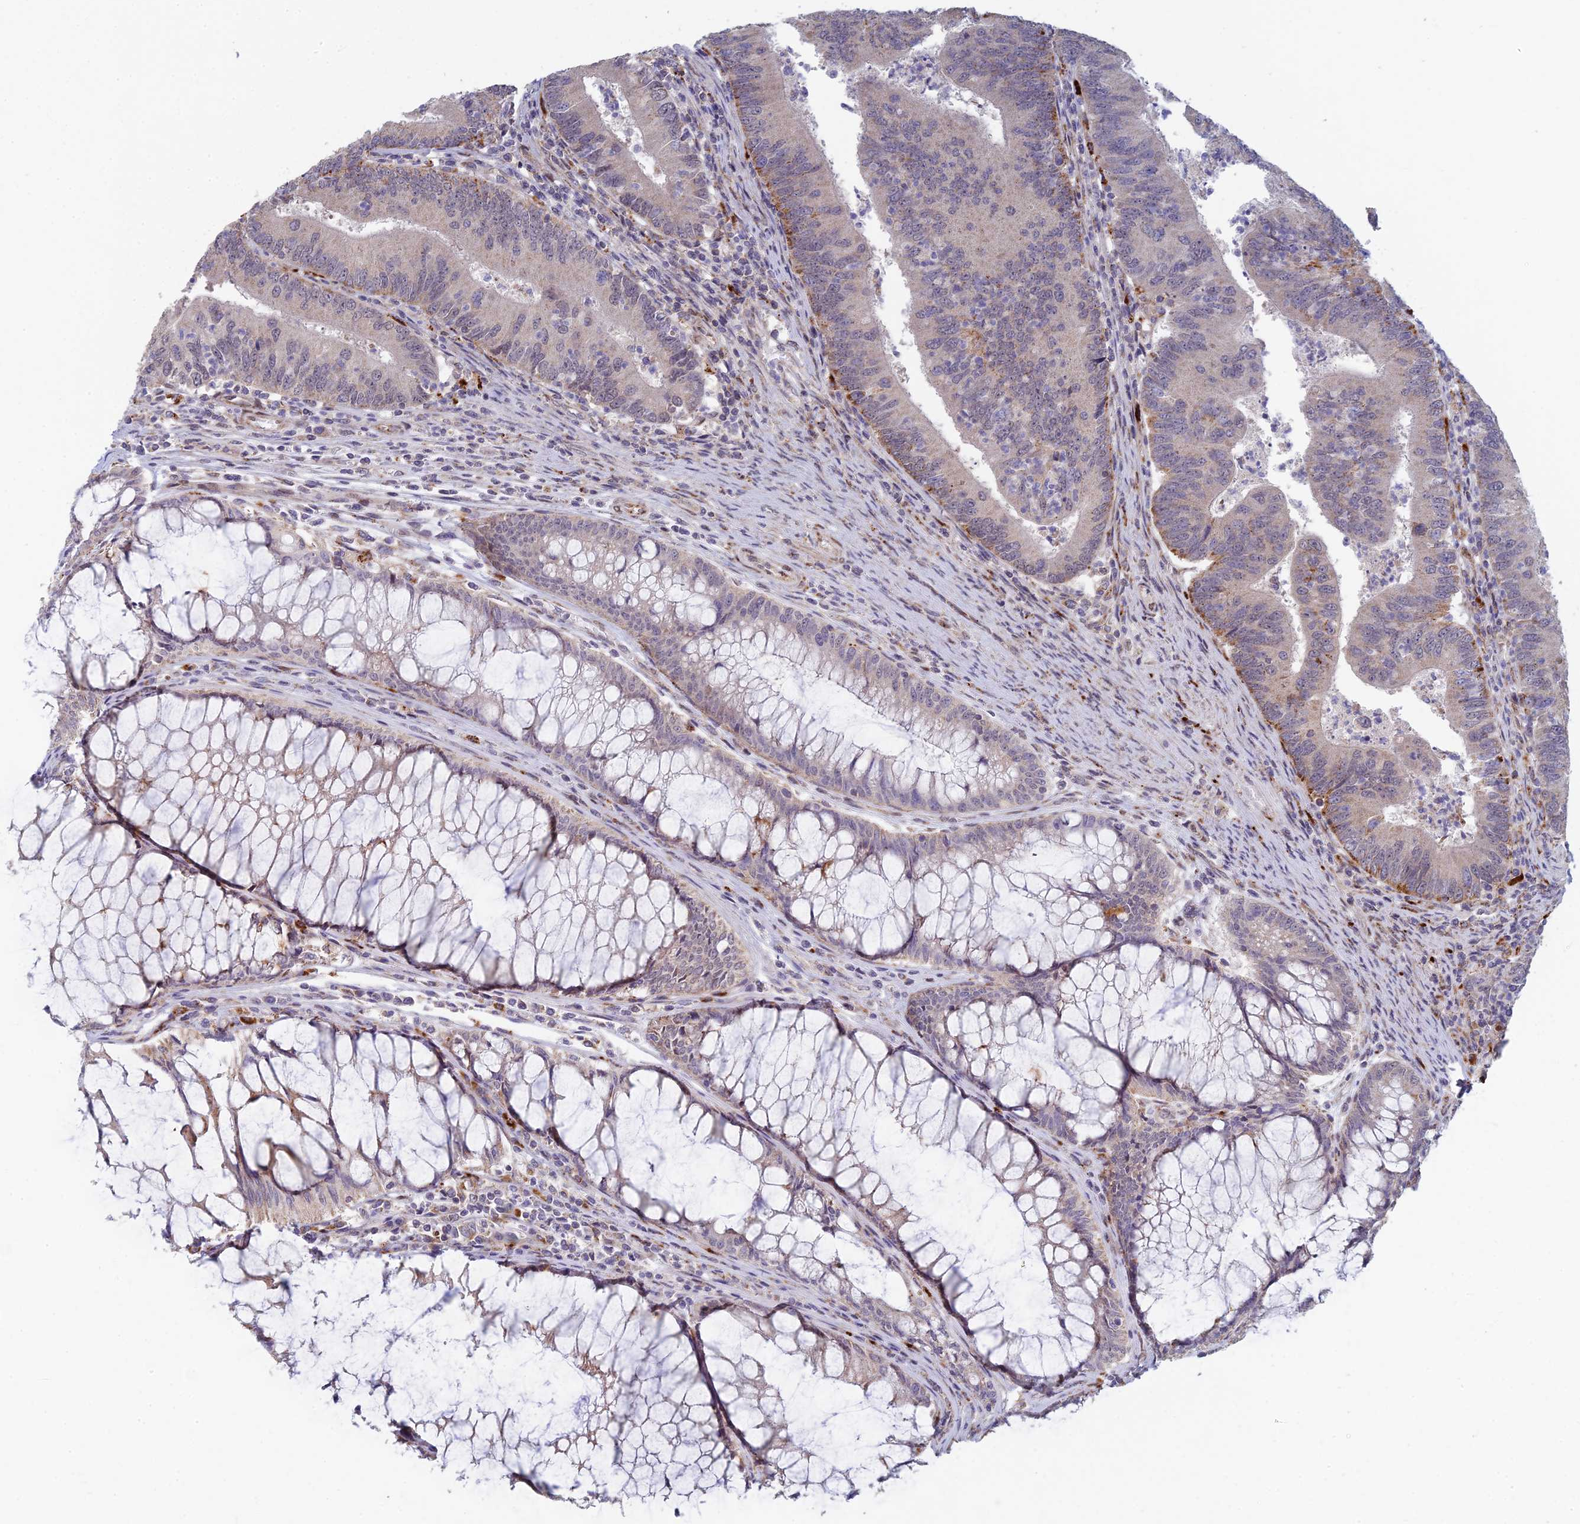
{"staining": {"intensity": "moderate", "quantity": "<25%", "location": "cytoplasmic/membranous"}, "tissue": "colorectal cancer", "cell_type": "Tumor cells", "image_type": "cancer", "snomed": [{"axis": "morphology", "description": "Adenocarcinoma, NOS"}, {"axis": "topography", "description": "Colon"}], "caption": "Moderate cytoplasmic/membranous protein staining is seen in about <25% of tumor cells in colorectal cancer.", "gene": "FOXS1", "patient": {"sex": "female", "age": 67}}